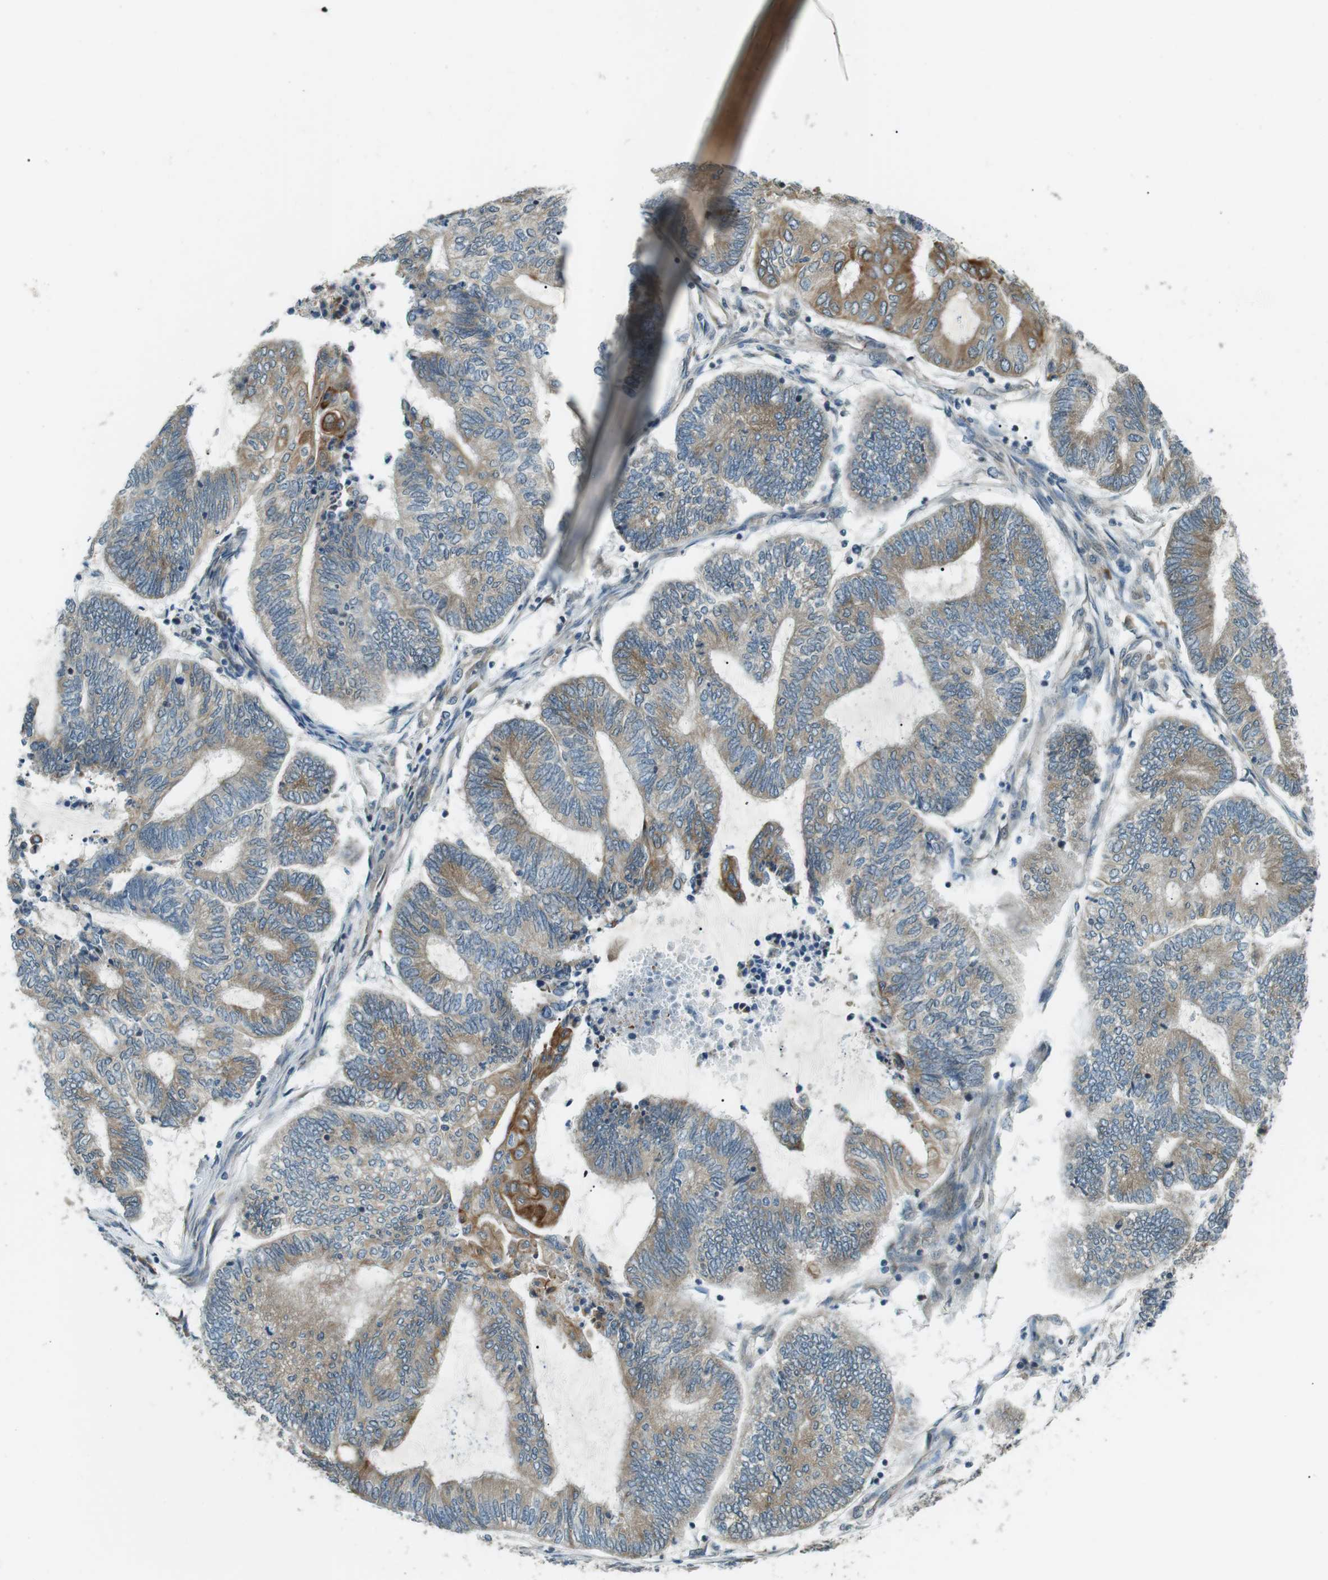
{"staining": {"intensity": "moderate", "quantity": ">75%", "location": "cytoplasmic/membranous"}, "tissue": "endometrial cancer", "cell_type": "Tumor cells", "image_type": "cancer", "snomed": [{"axis": "morphology", "description": "Adenocarcinoma, NOS"}, {"axis": "topography", "description": "Uterus"}, {"axis": "topography", "description": "Endometrium"}], "caption": "A micrograph of endometrial cancer stained for a protein demonstrates moderate cytoplasmic/membranous brown staining in tumor cells. (IHC, brightfield microscopy, high magnification).", "gene": "TMEM74", "patient": {"sex": "female", "age": 70}}